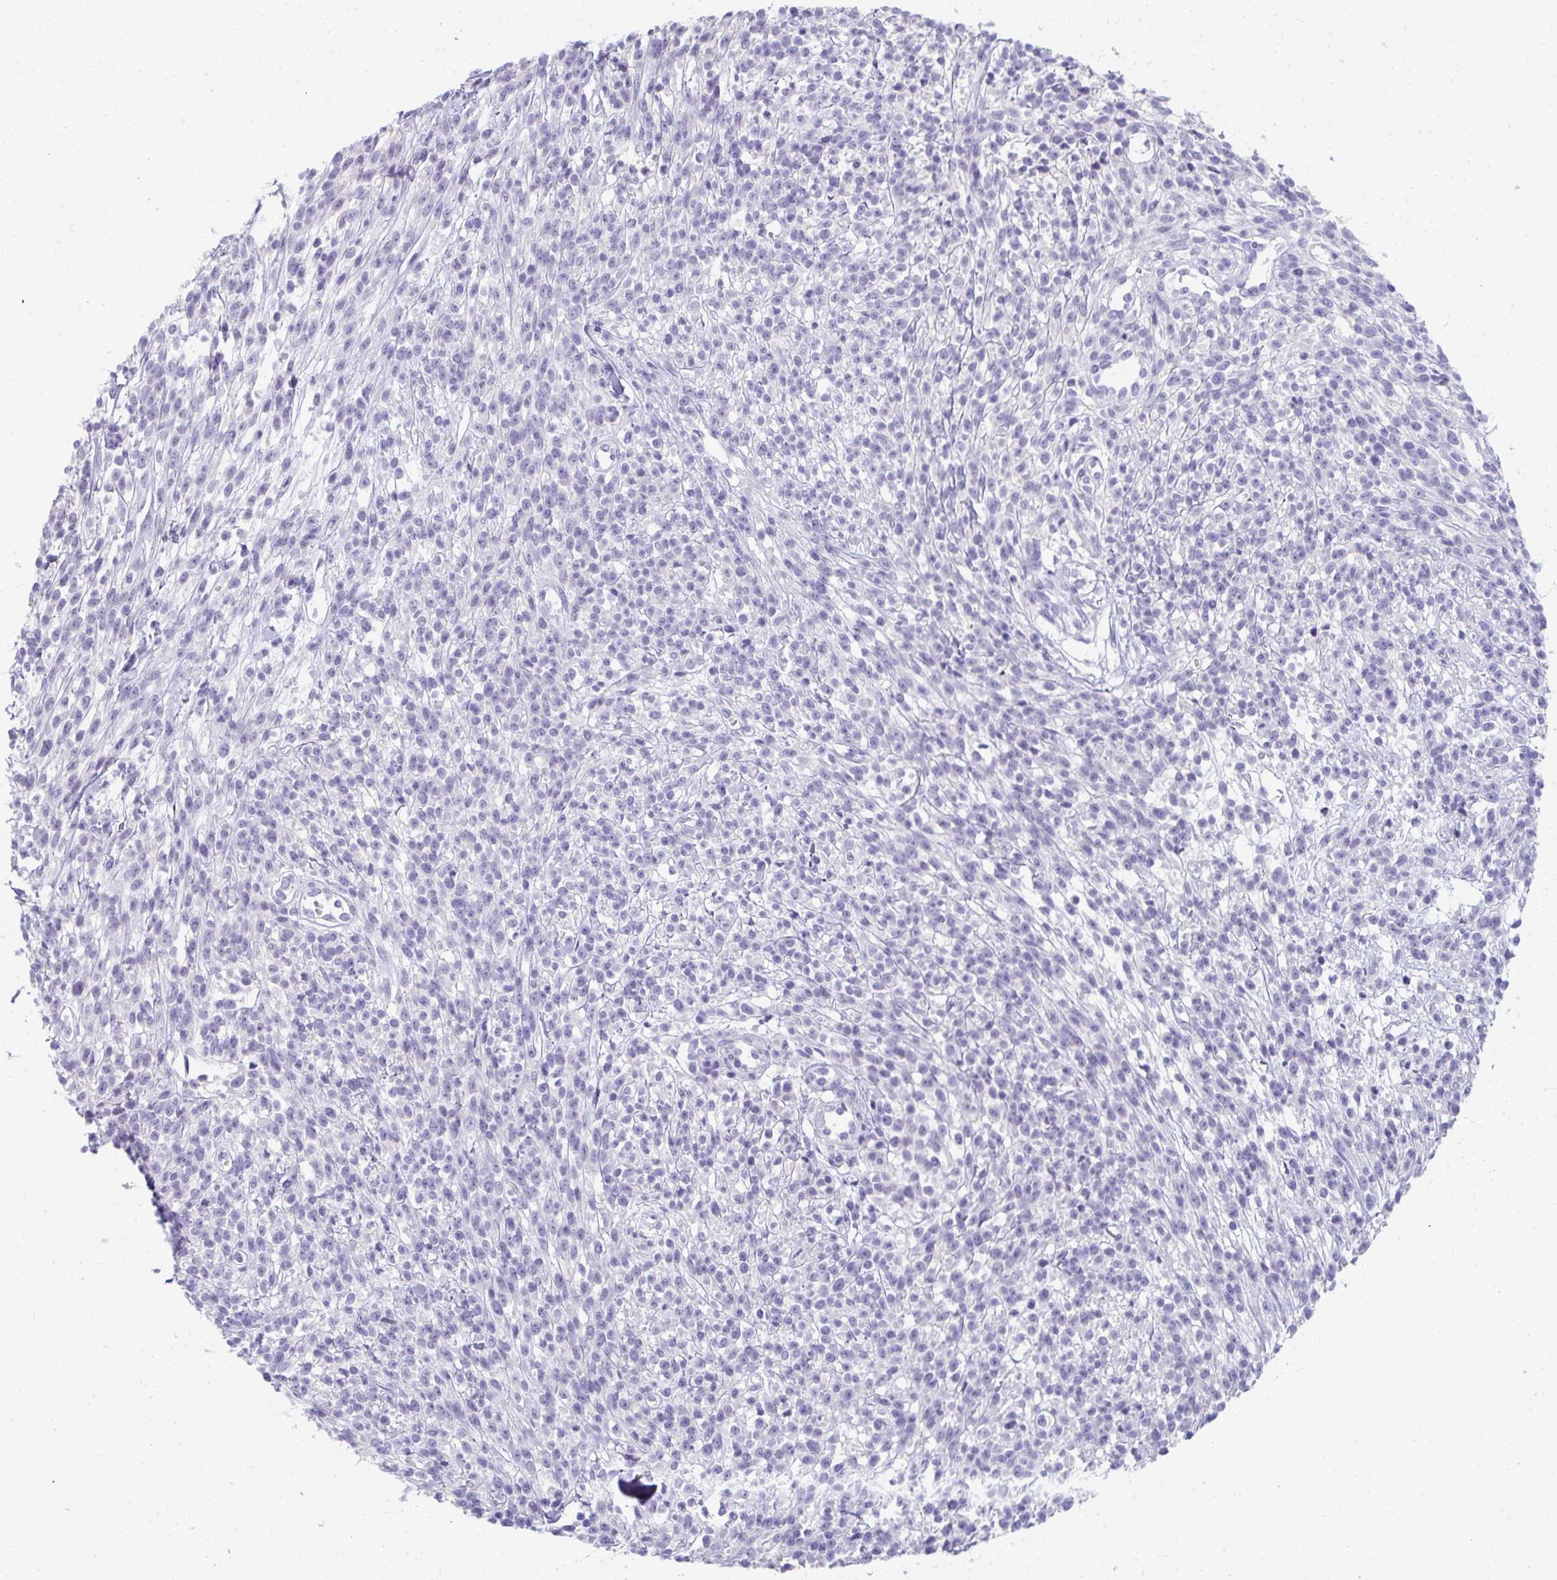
{"staining": {"intensity": "negative", "quantity": "none", "location": "none"}, "tissue": "melanoma", "cell_type": "Tumor cells", "image_type": "cancer", "snomed": [{"axis": "morphology", "description": "Malignant melanoma, NOS"}, {"axis": "topography", "description": "Skin"}, {"axis": "topography", "description": "Skin of trunk"}], "caption": "This is an IHC micrograph of malignant melanoma. There is no staining in tumor cells.", "gene": "TTC30B", "patient": {"sex": "male", "age": 74}}